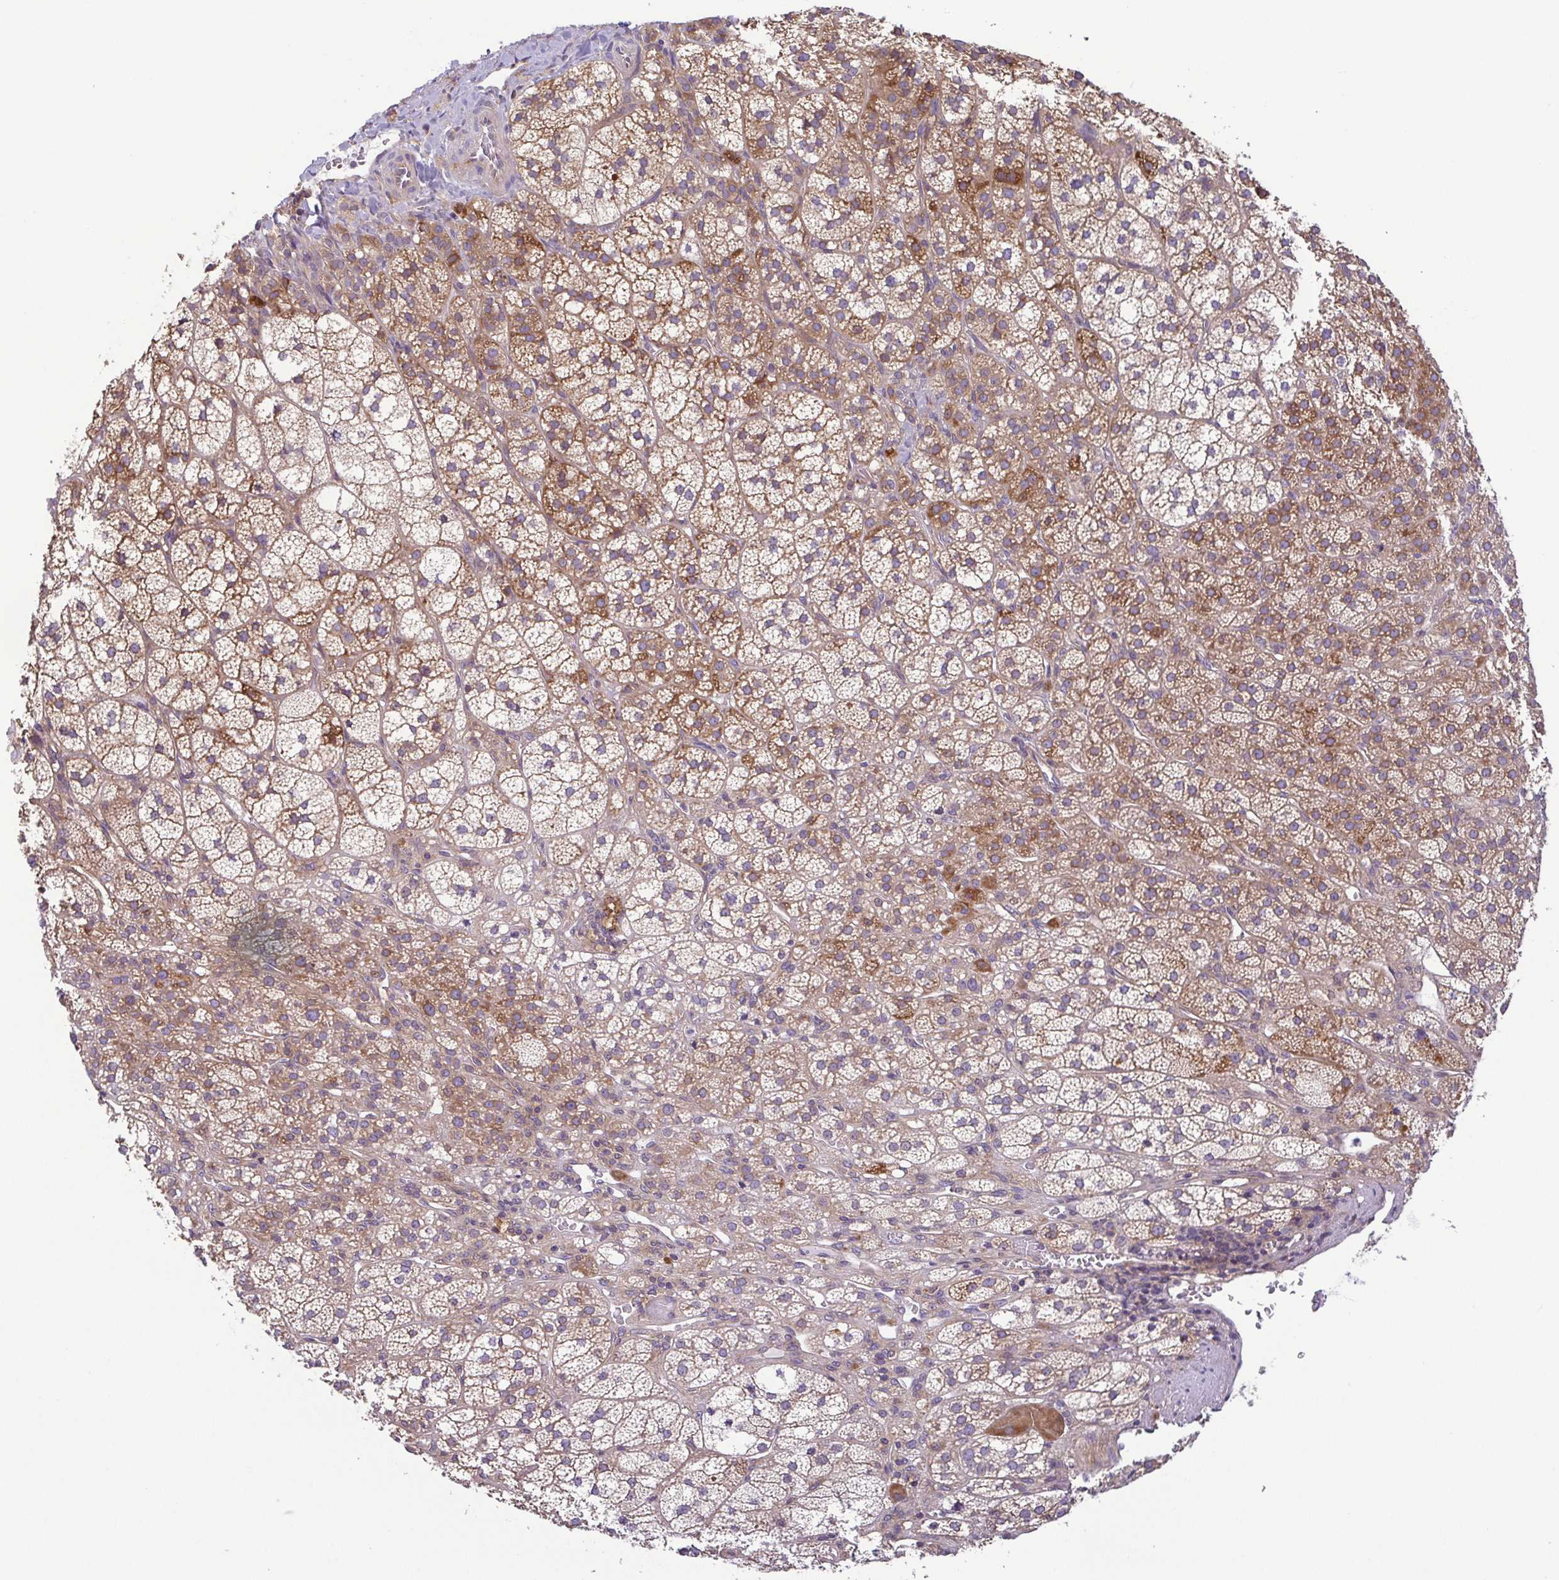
{"staining": {"intensity": "moderate", "quantity": ">75%", "location": "cytoplasmic/membranous"}, "tissue": "adrenal gland", "cell_type": "Glandular cells", "image_type": "normal", "snomed": [{"axis": "morphology", "description": "Normal tissue, NOS"}, {"axis": "topography", "description": "Adrenal gland"}], "caption": "Protein staining by immunohistochemistry (IHC) displays moderate cytoplasmic/membranous staining in approximately >75% of glandular cells in unremarkable adrenal gland.", "gene": "LMF2", "patient": {"sex": "female", "age": 60}}